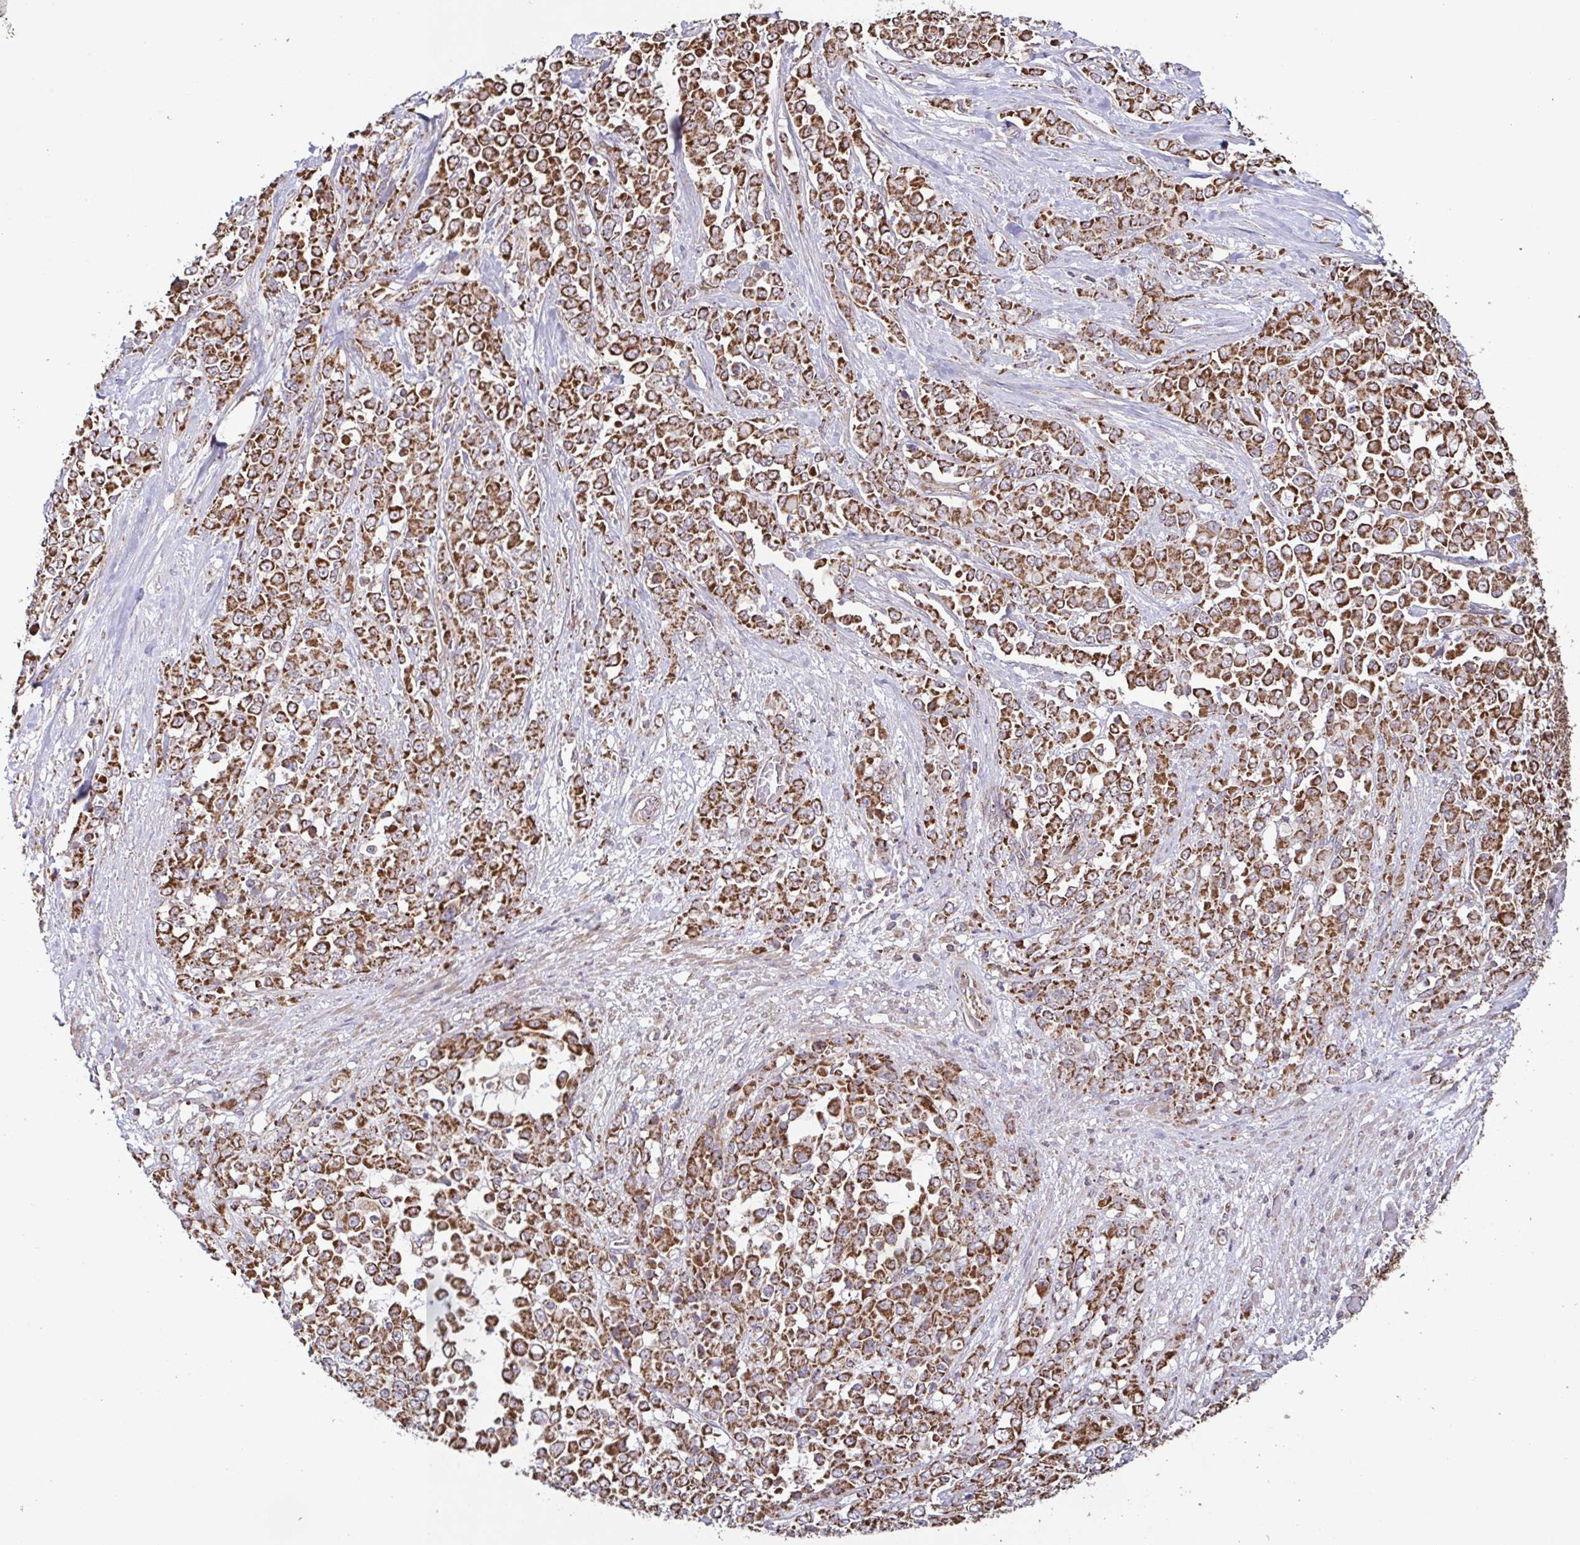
{"staining": {"intensity": "strong", "quantity": ">75%", "location": "cytoplasmic/membranous"}, "tissue": "stomach cancer", "cell_type": "Tumor cells", "image_type": "cancer", "snomed": [{"axis": "morphology", "description": "Adenocarcinoma, NOS"}, {"axis": "topography", "description": "Stomach"}], "caption": "Adenocarcinoma (stomach) was stained to show a protein in brown. There is high levels of strong cytoplasmic/membranous staining in approximately >75% of tumor cells.", "gene": "DIP2B", "patient": {"sex": "female", "age": 76}}